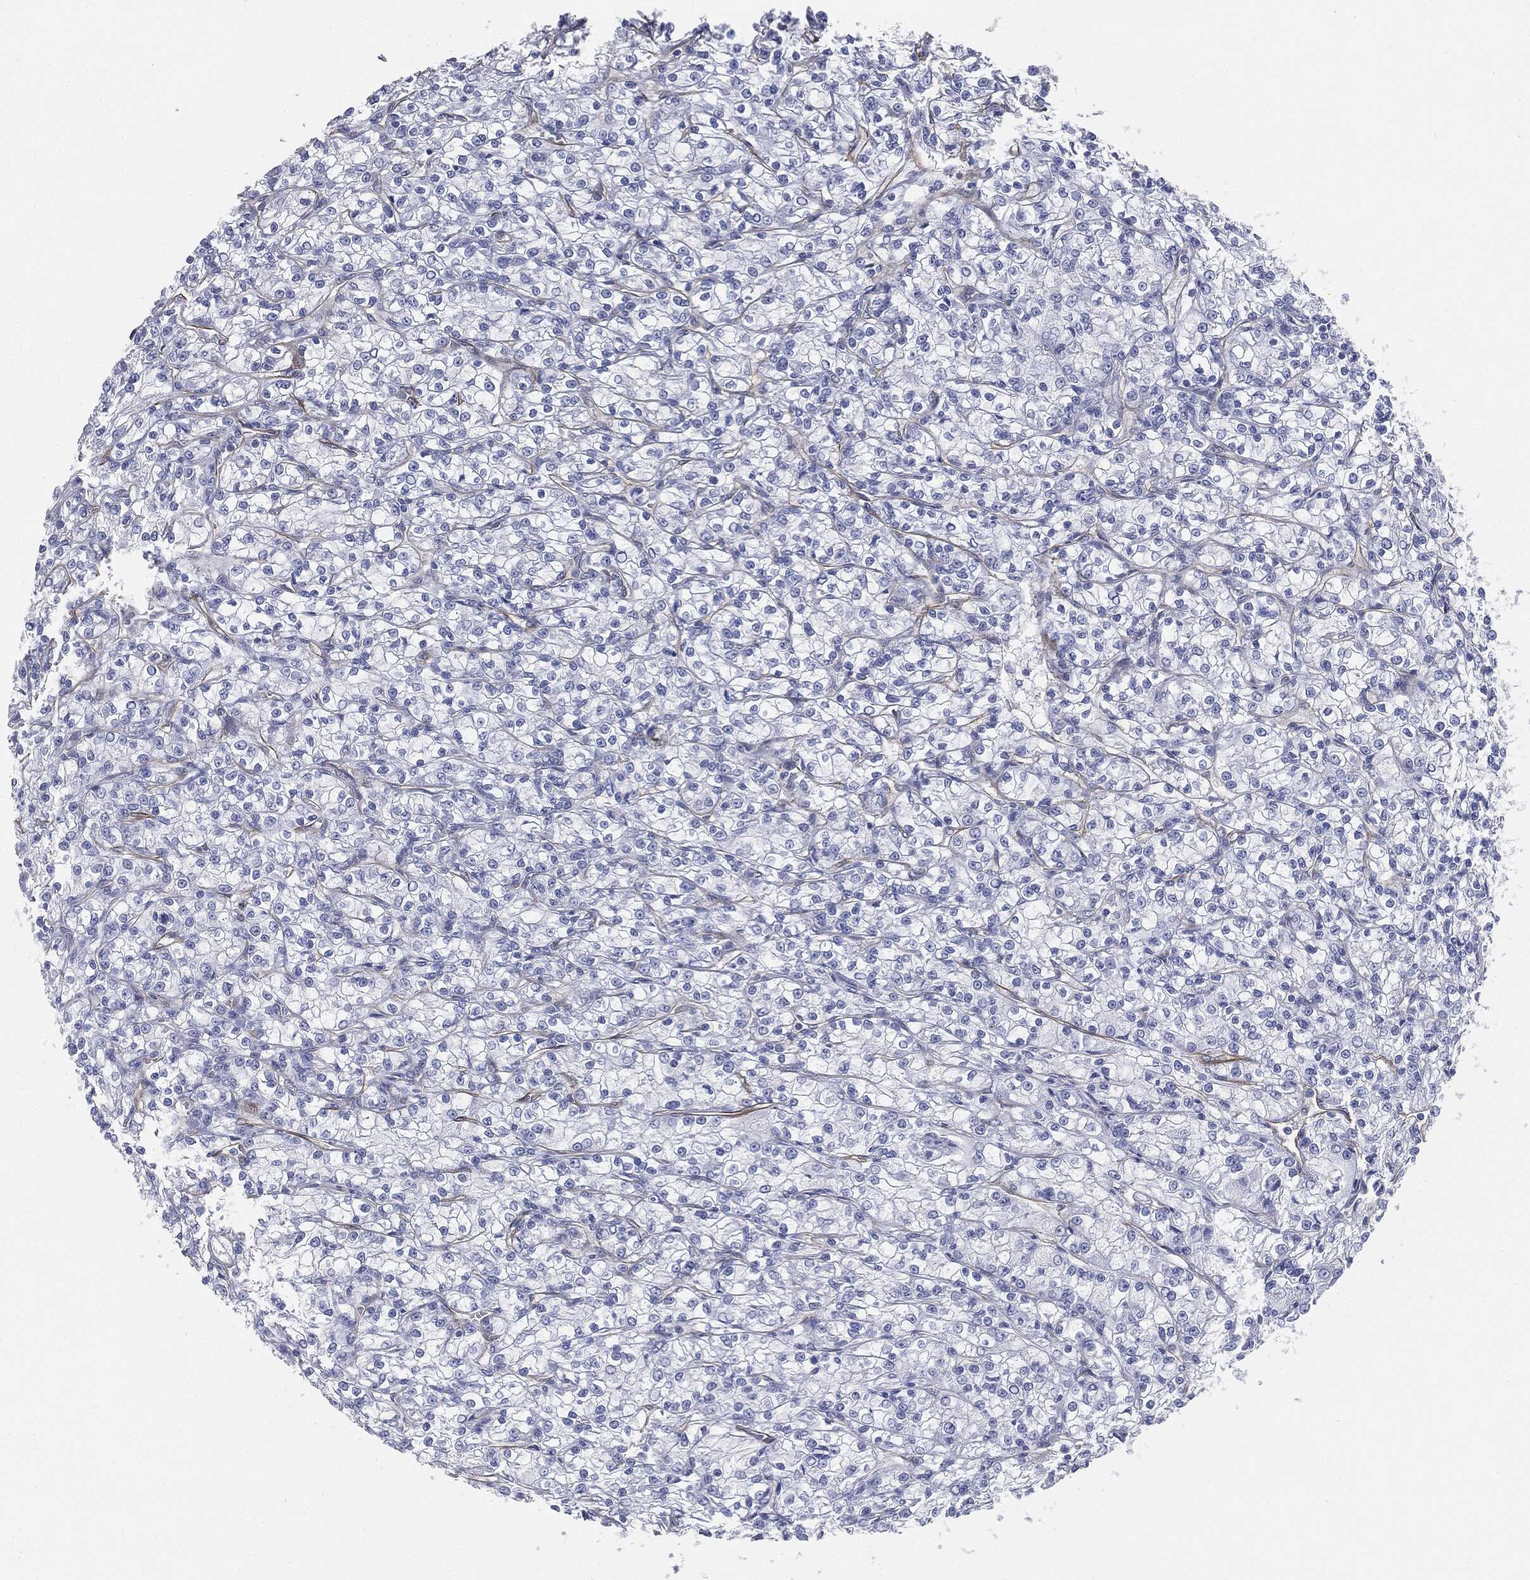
{"staining": {"intensity": "negative", "quantity": "none", "location": "none"}, "tissue": "renal cancer", "cell_type": "Tumor cells", "image_type": "cancer", "snomed": [{"axis": "morphology", "description": "Adenocarcinoma, NOS"}, {"axis": "topography", "description": "Kidney"}], "caption": "DAB (3,3'-diaminobenzidine) immunohistochemical staining of human renal cancer shows no significant staining in tumor cells.", "gene": "MUC5AC", "patient": {"sex": "female", "age": 59}}